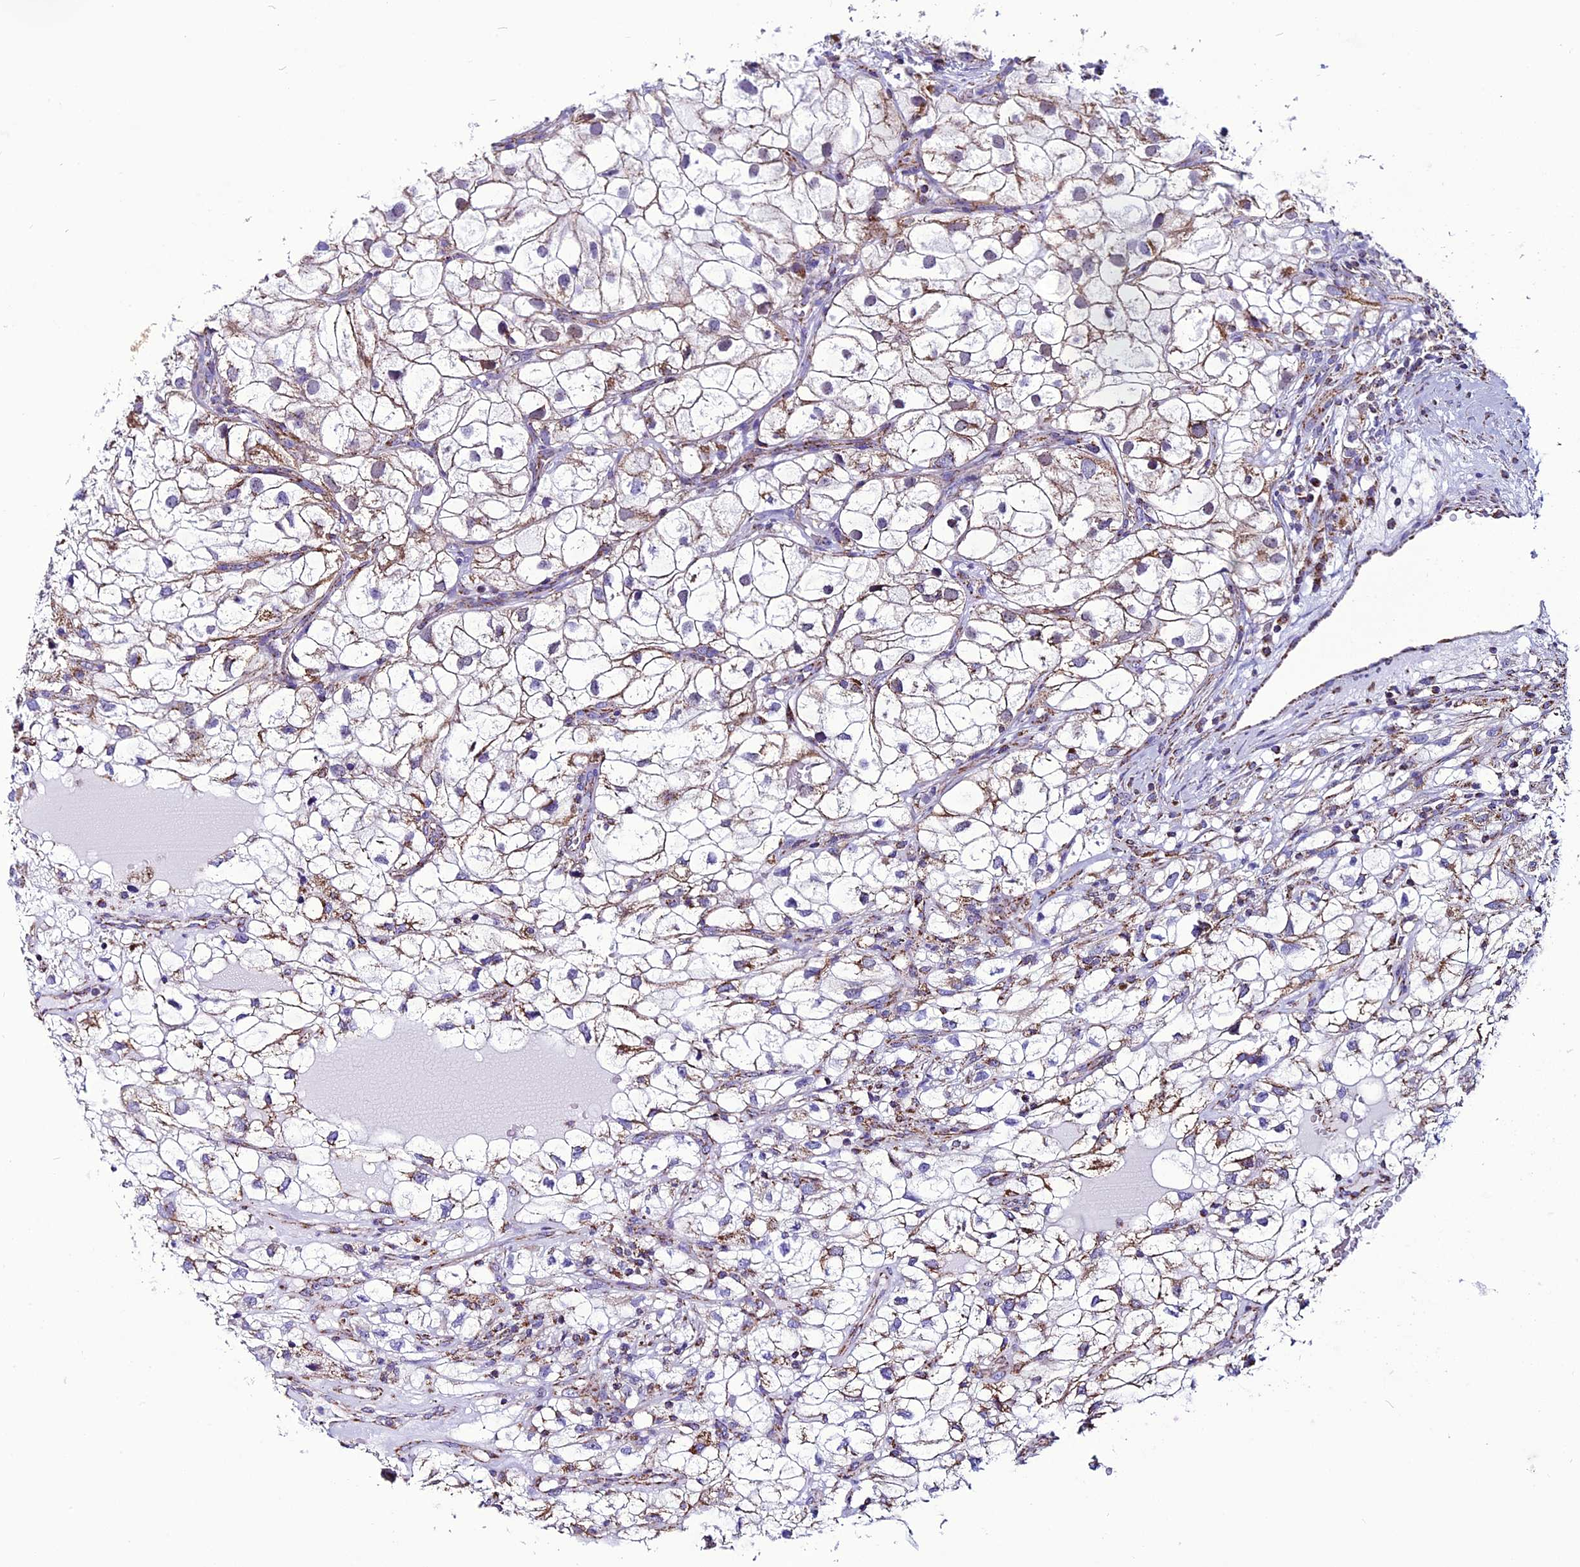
{"staining": {"intensity": "weak", "quantity": "<25%", "location": "cytoplasmic/membranous"}, "tissue": "renal cancer", "cell_type": "Tumor cells", "image_type": "cancer", "snomed": [{"axis": "morphology", "description": "Adenocarcinoma, NOS"}, {"axis": "topography", "description": "Kidney"}], "caption": "This is an immunohistochemistry micrograph of renal cancer (adenocarcinoma). There is no staining in tumor cells.", "gene": "ICA1L", "patient": {"sex": "male", "age": 59}}